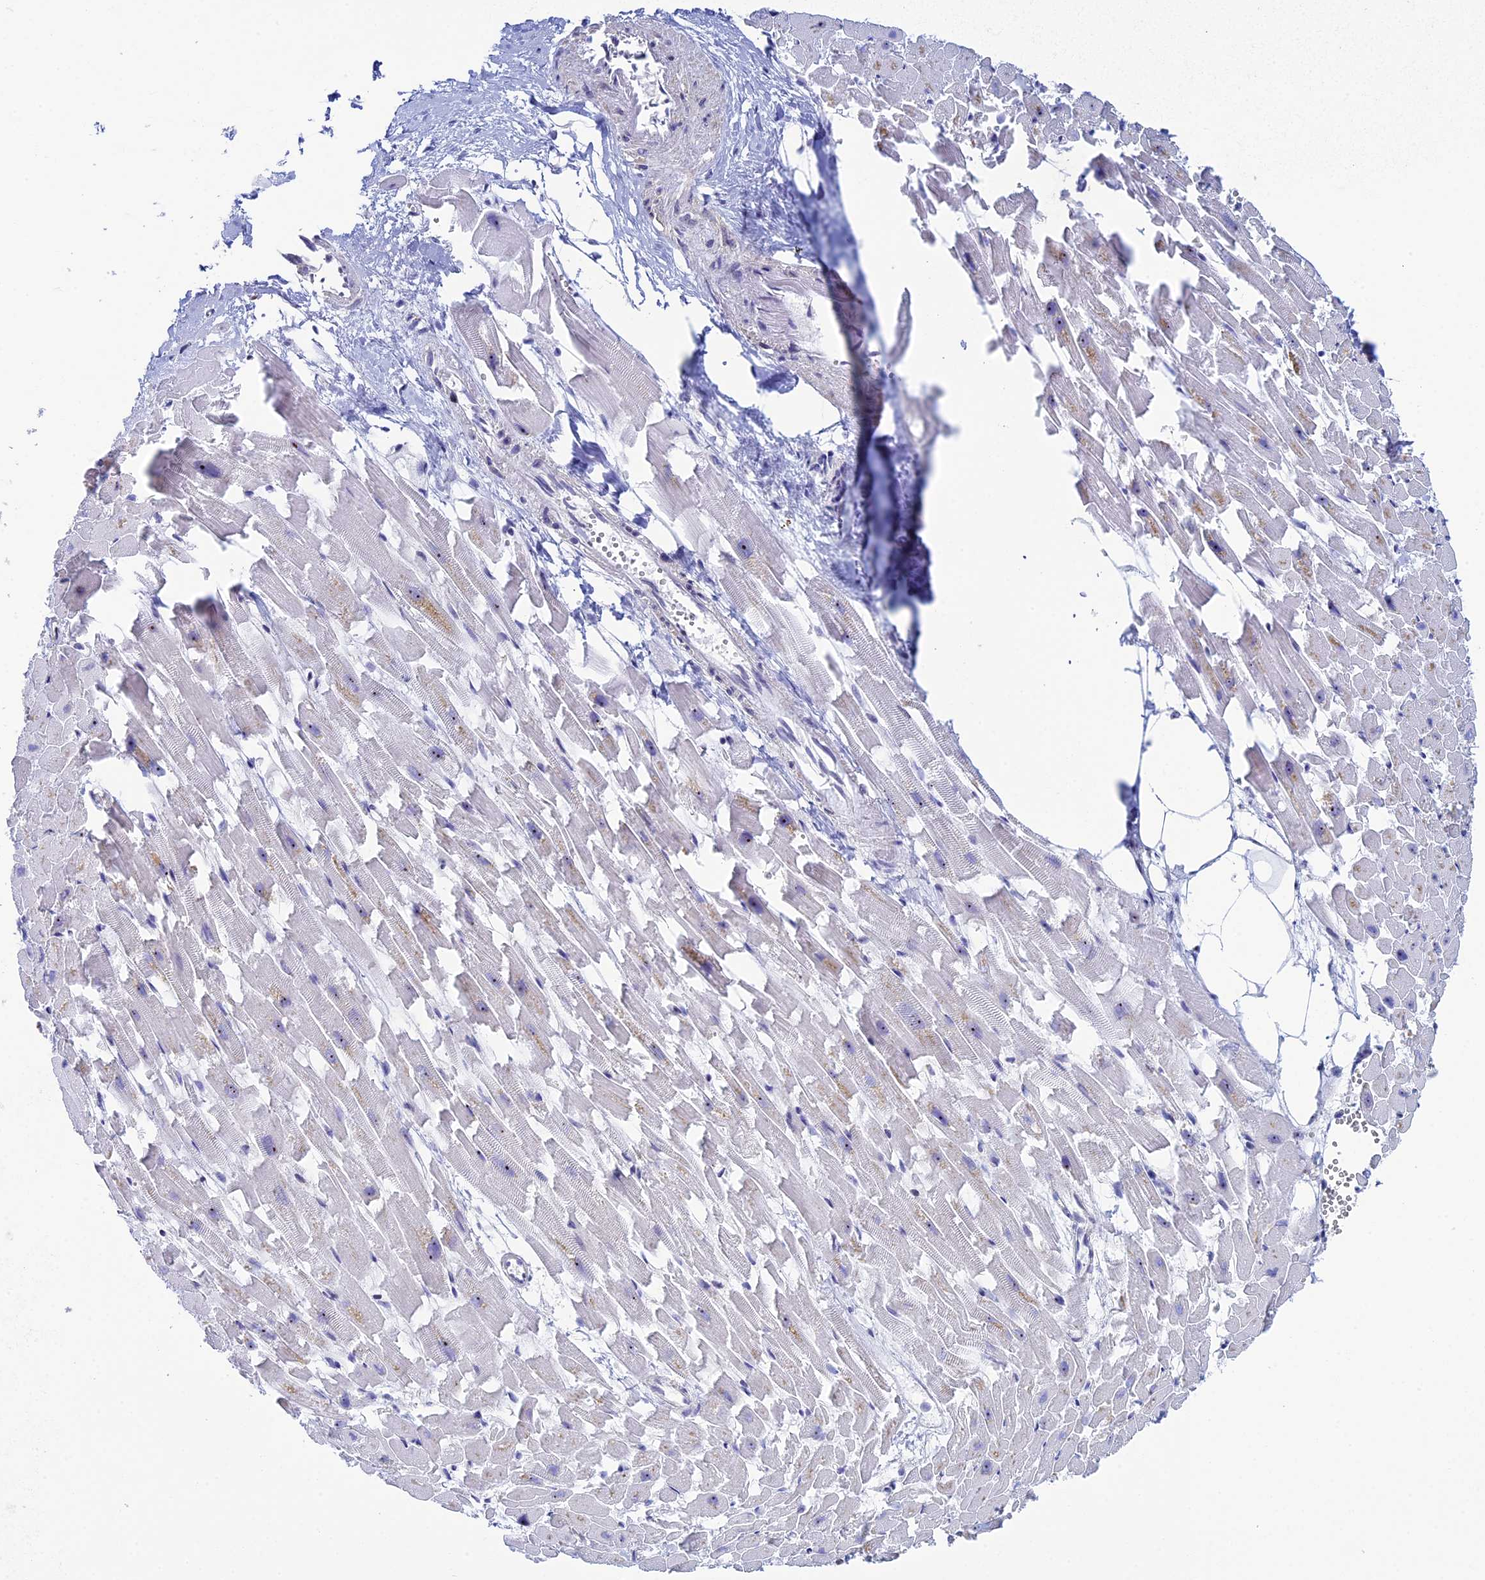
{"staining": {"intensity": "moderate", "quantity": "<25%", "location": "nuclear"}, "tissue": "heart muscle", "cell_type": "Cardiomyocytes", "image_type": "normal", "snomed": [{"axis": "morphology", "description": "Normal tissue, NOS"}, {"axis": "topography", "description": "Heart"}], "caption": "Cardiomyocytes demonstrate moderate nuclear staining in about <25% of cells in normal heart muscle. (Stains: DAB (3,3'-diaminobenzidine) in brown, nuclei in blue, Microscopy: brightfield microscopy at high magnification).", "gene": "CCDC86", "patient": {"sex": "female", "age": 64}}